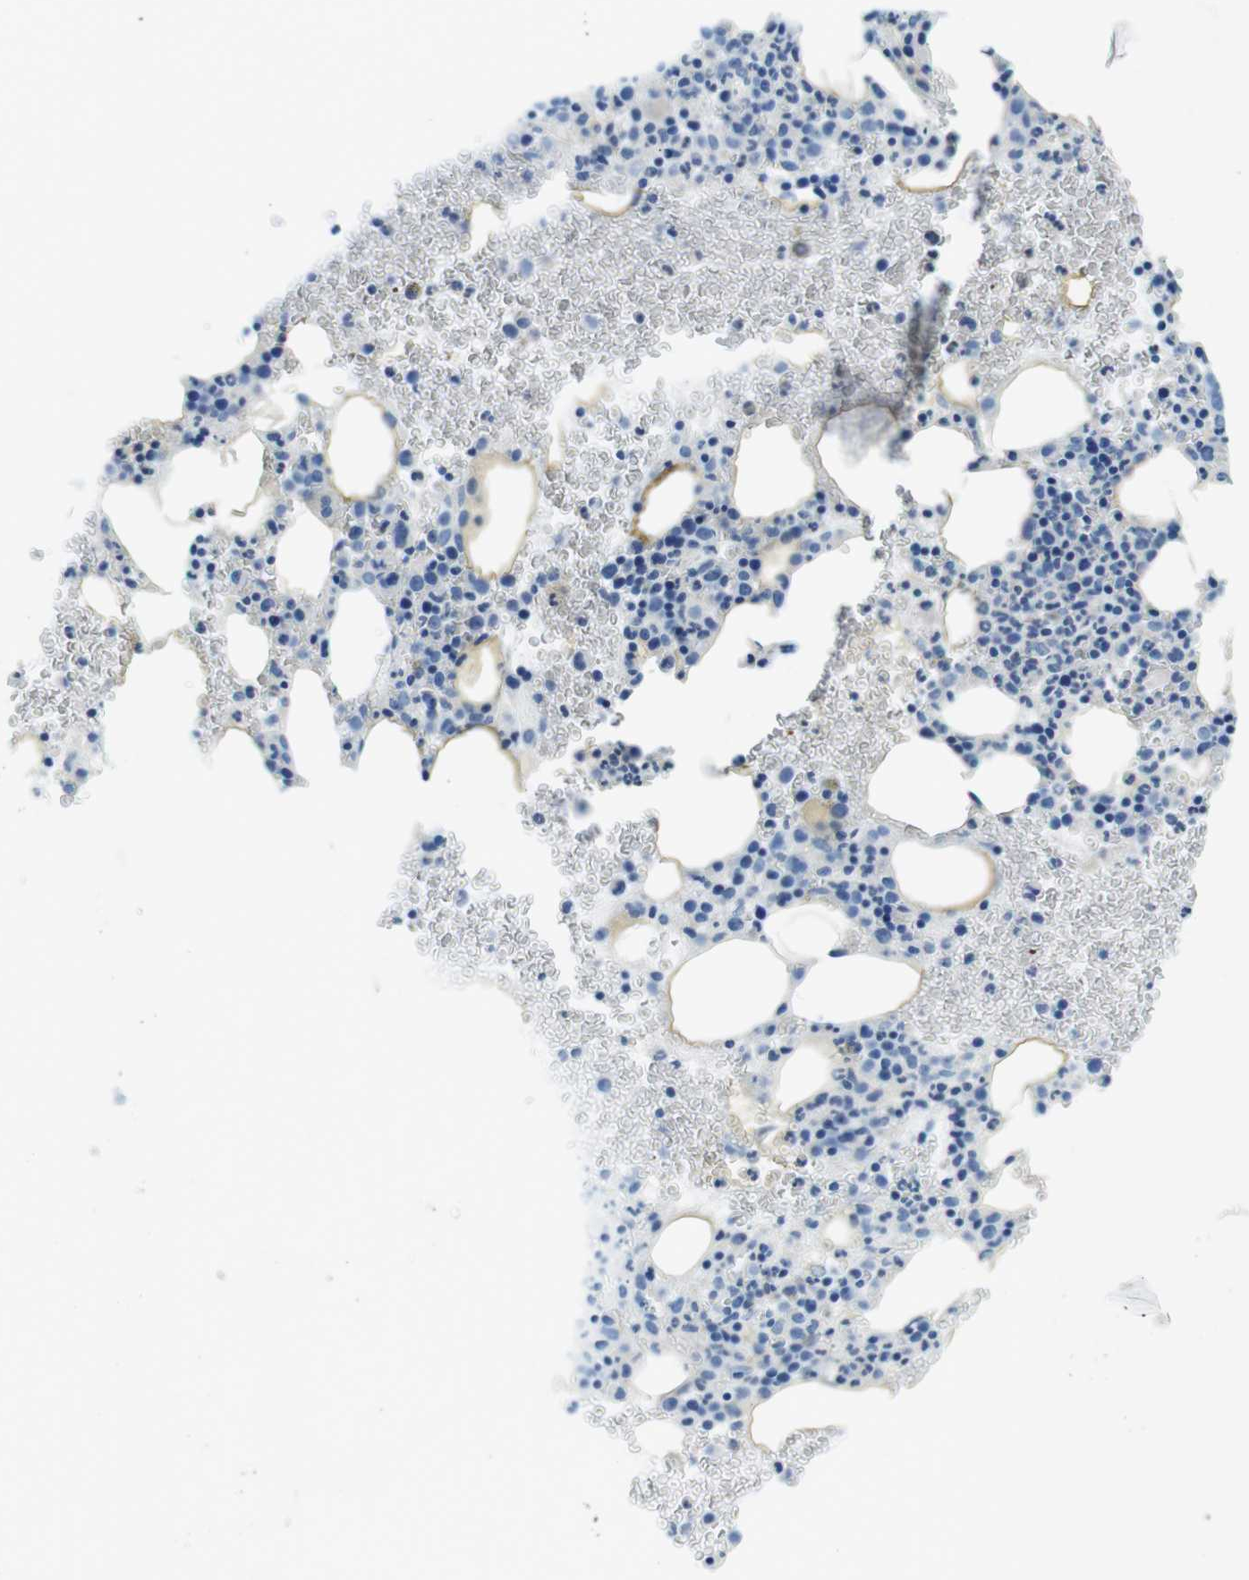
{"staining": {"intensity": "negative", "quantity": "none", "location": "none"}, "tissue": "bone marrow", "cell_type": "Hematopoietic cells", "image_type": "normal", "snomed": [{"axis": "morphology", "description": "Normal tissue, NOS"}, {"axis": "morphology", "description": "Inflammation, NOS"}, {"axis": "topography", "description": "Bone marrow"}], "caption": "This is an immunohistochemistry photomicrograph of normal bone marrow. There is no positivity in hematopoietic cells.", "gene": "ASIC5", "patient": {"sex": "female", "age": 54}}